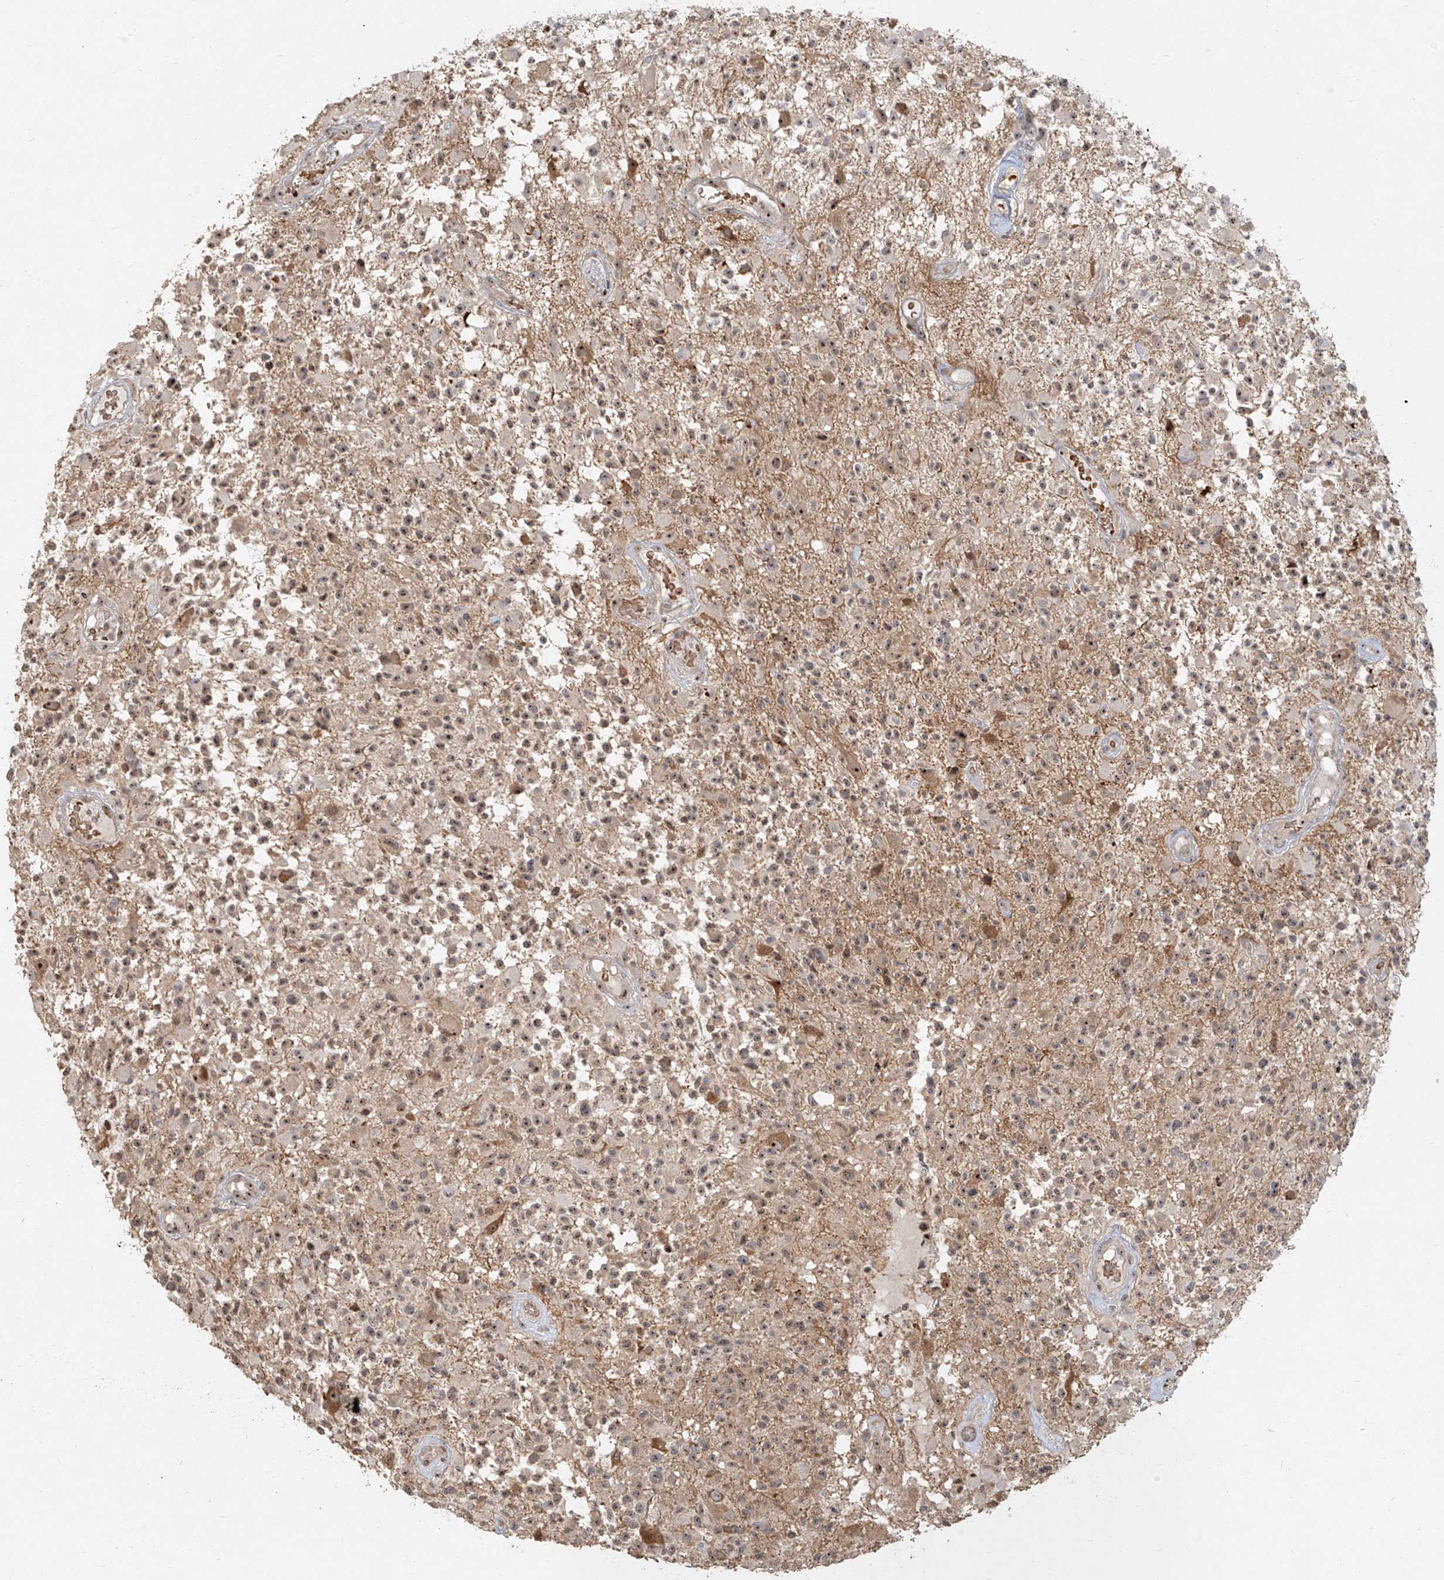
{"staining": {"intensity": "moderate", "quantity": ">75%", "location": "nuclear"}, "tissue": "glioma", "cell_type": "Tumor cells", "image_type": "cancer", "snomed": [{"axis": "morphology", "description": "Glioma, malignant, High grade"}, {"axis": "morphology", "description": "Glioblastoma, NOS"}, {"axis": "topography", "description": "Brain"}], "caption": "DAB immunohistochemical staining of glioma demonstrates moderate nuclear protein positivity in approximately >75% of tumor cells.", "gene": "BYSL", "patient": {"sex": "male", "age": 60}}